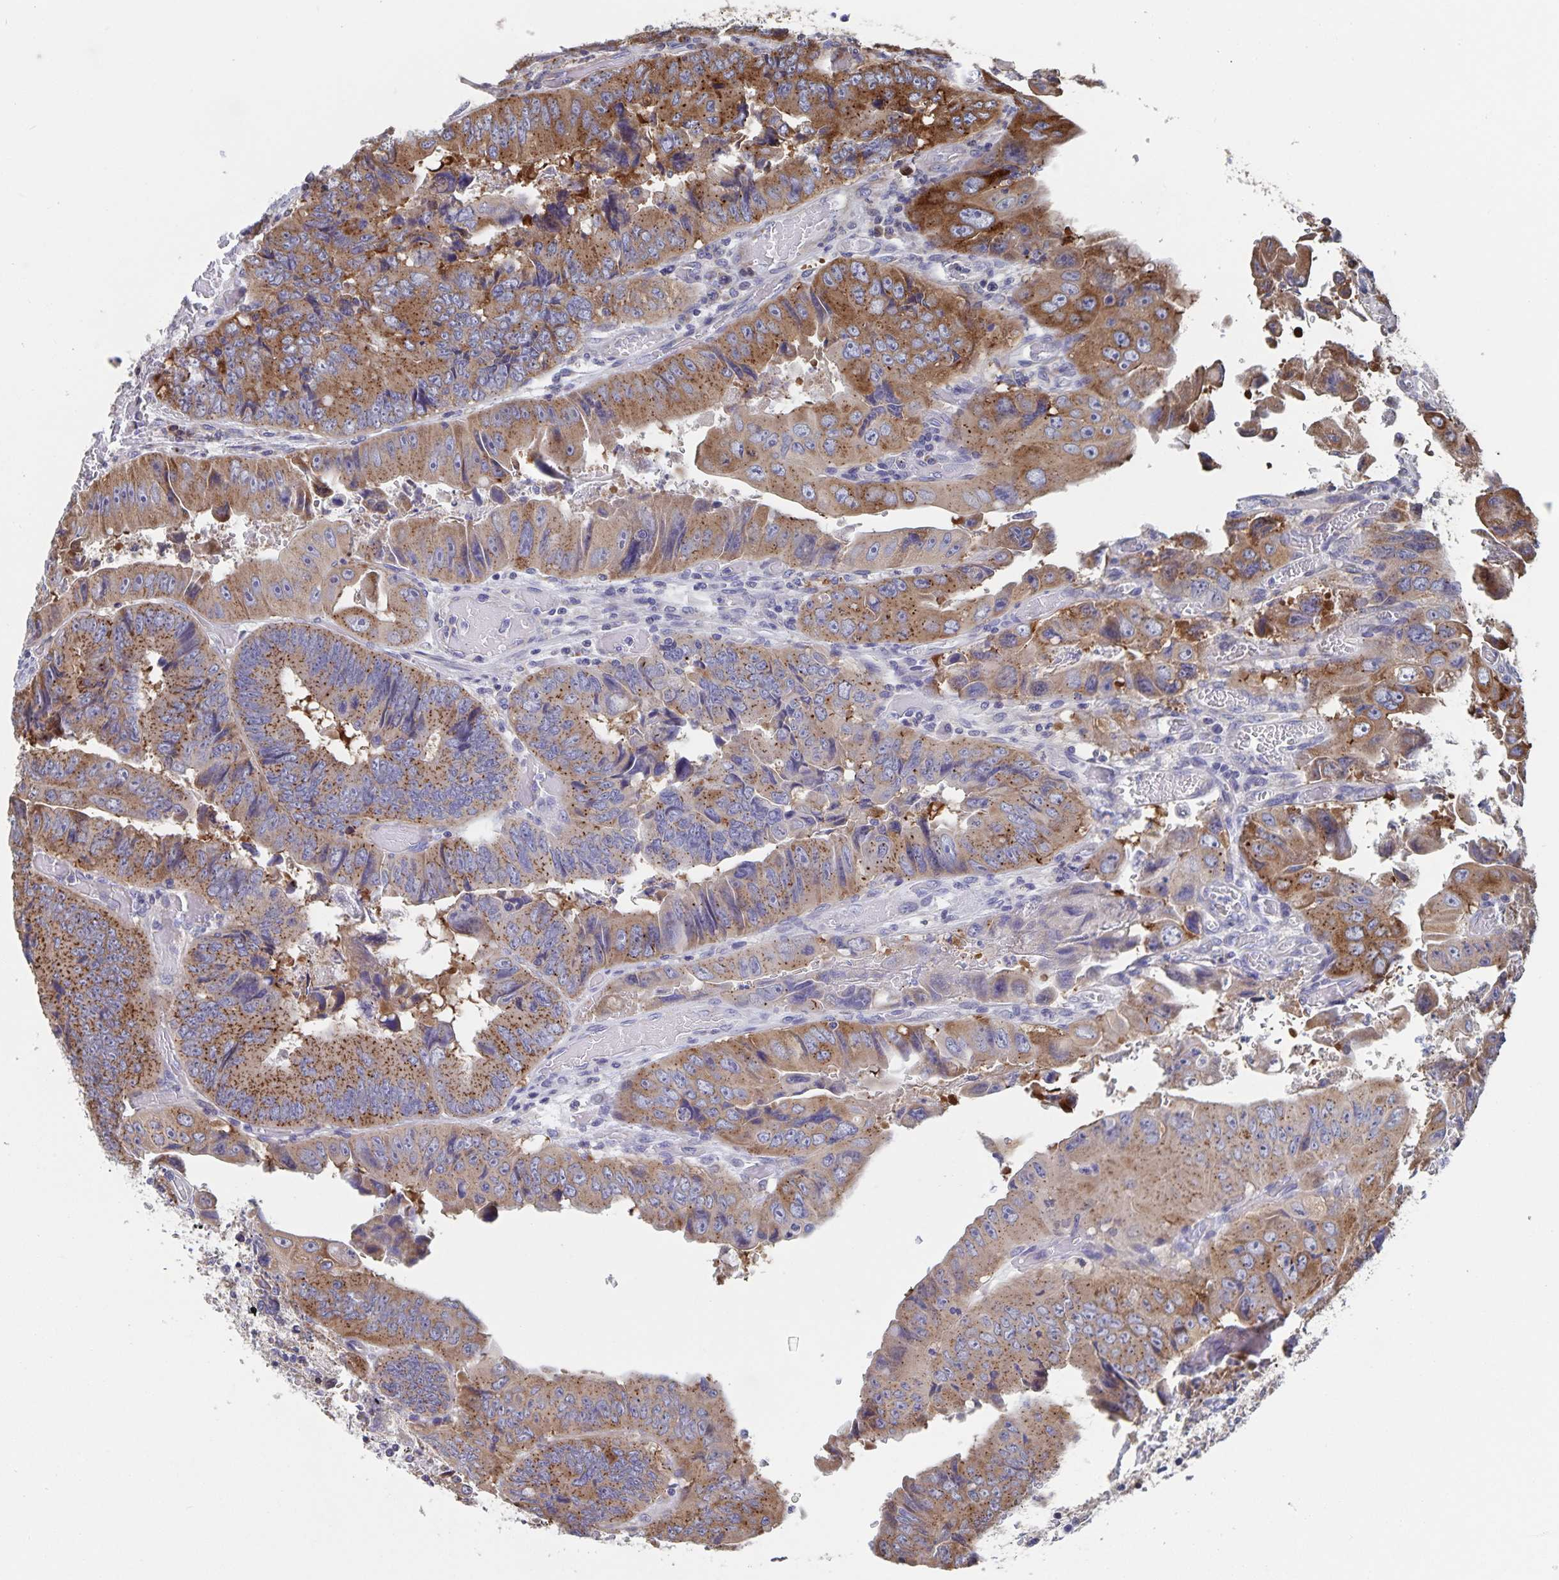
{"staining": {"intensity": "moderate", "quantity": ">75%", "location": "cytoplasmic/membranous"}, "tissue": "colorectal cancer", "cell_type": "Tumor cells", "image_type": "cancer", "snomed": [{"axis": "morphology", "description": "Adenocarcinoma, NOS"}, {"axis": "topography", "description": "Colon"}], "caption": "Immunohistochemical staining of colorectal cancer shows moderate cytoplasmic/membranous protein positivity in about >75% of tumor cells.", "gene": "ACACA", "patient": {"sex": "female", "age": 84}}